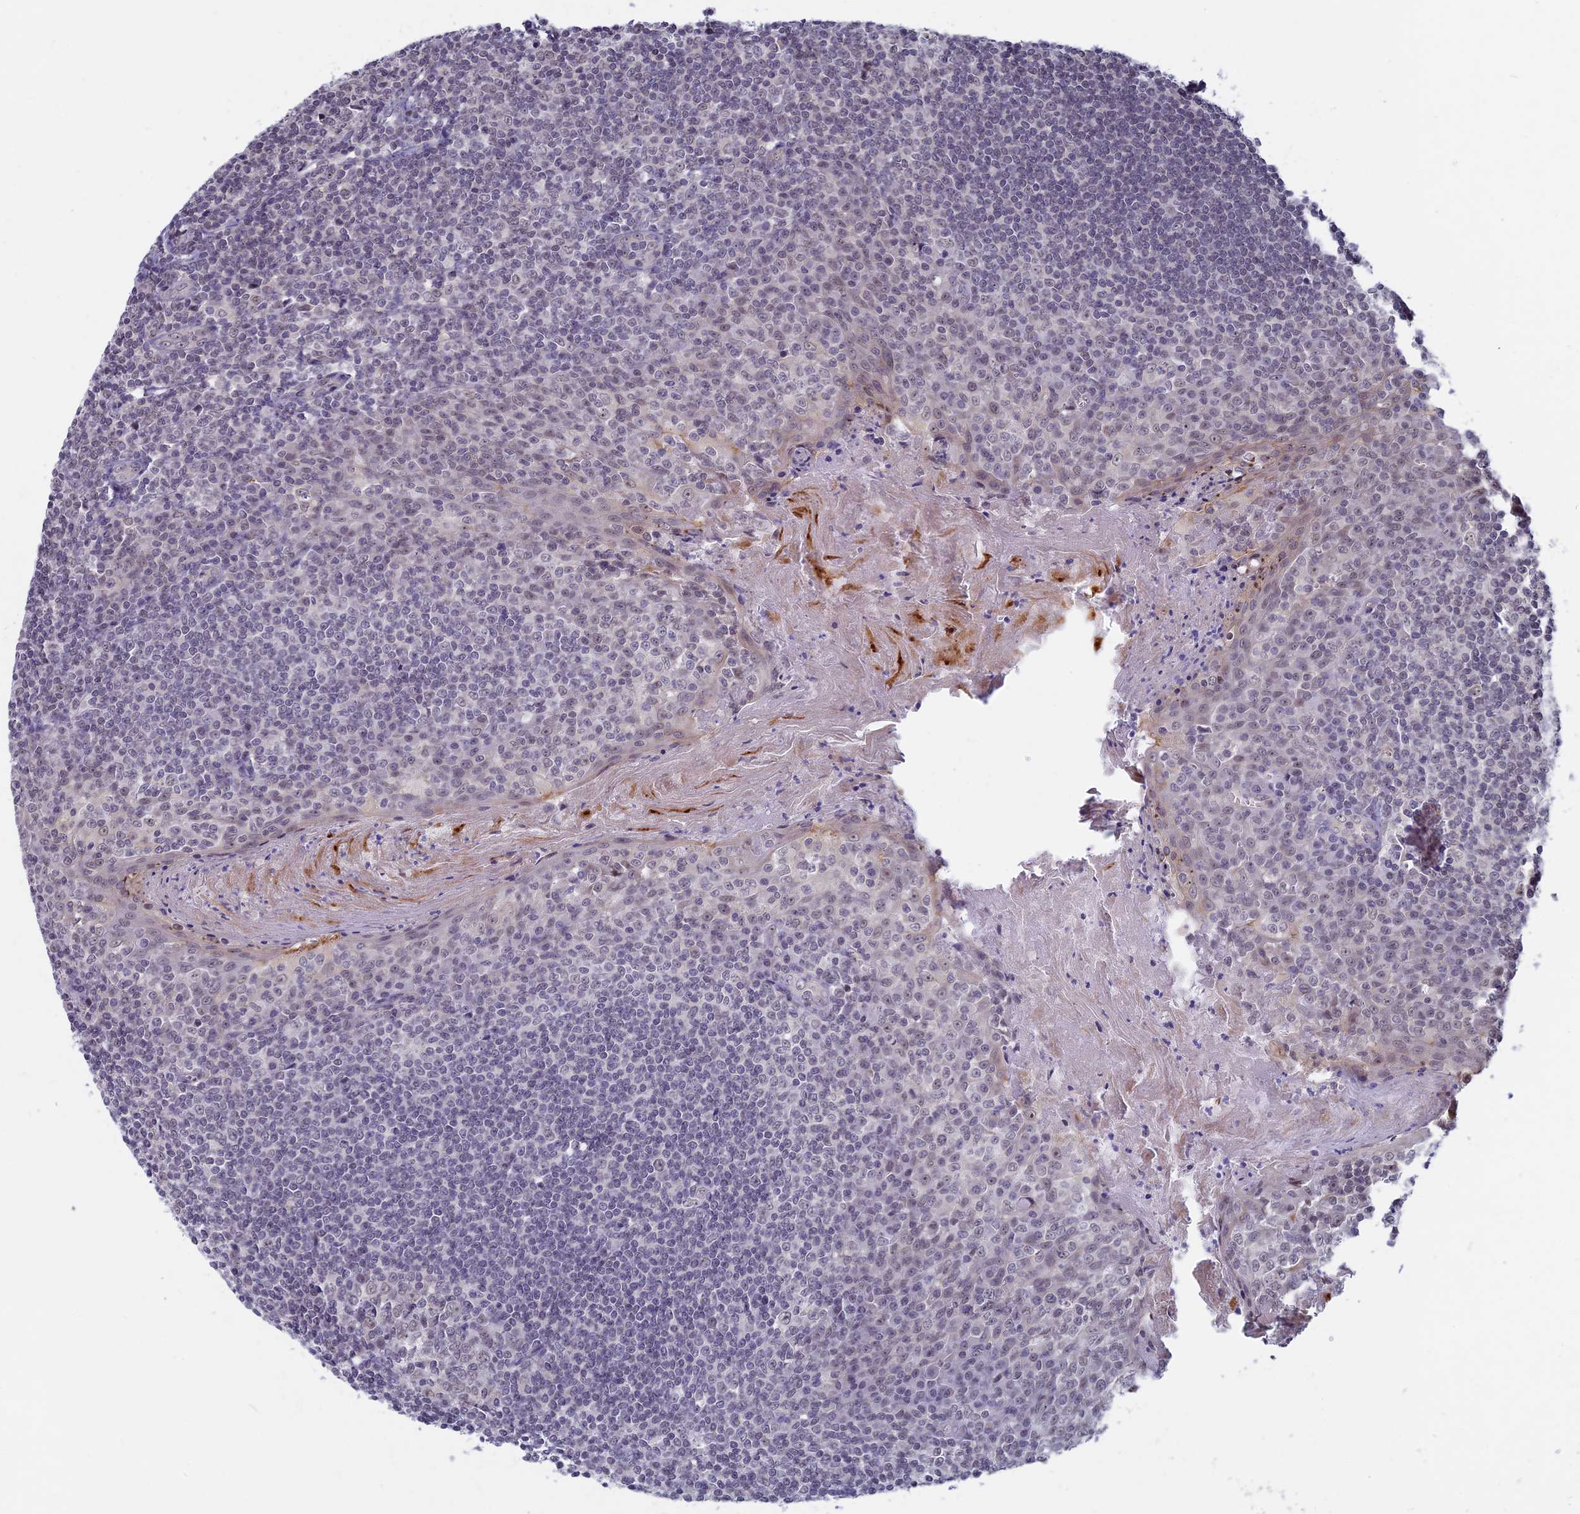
{"staining": {"intensity": "weak", "quantity": "25%-75%", "location": "nuclear"}, "tissue": "tonsil", "cell_type": "Germinal center cells", "image_type": "normal", "snomed": [{"axis": "morphology", "description": "Normal tissue, NOS"}, {"axis": "topography", "description": "Tonsil"}], "caption": "The micrograph reveals a brown stain indicating the presence of a protein in the nuclear of germinal center cells in tonsil. (DAB (3,3'-diaminobenzidine) IHC, brown staining for protein, blue staining for nuclei).", "gene": "SPIRE1", "patient": {"sex": "male", "age": 27}}